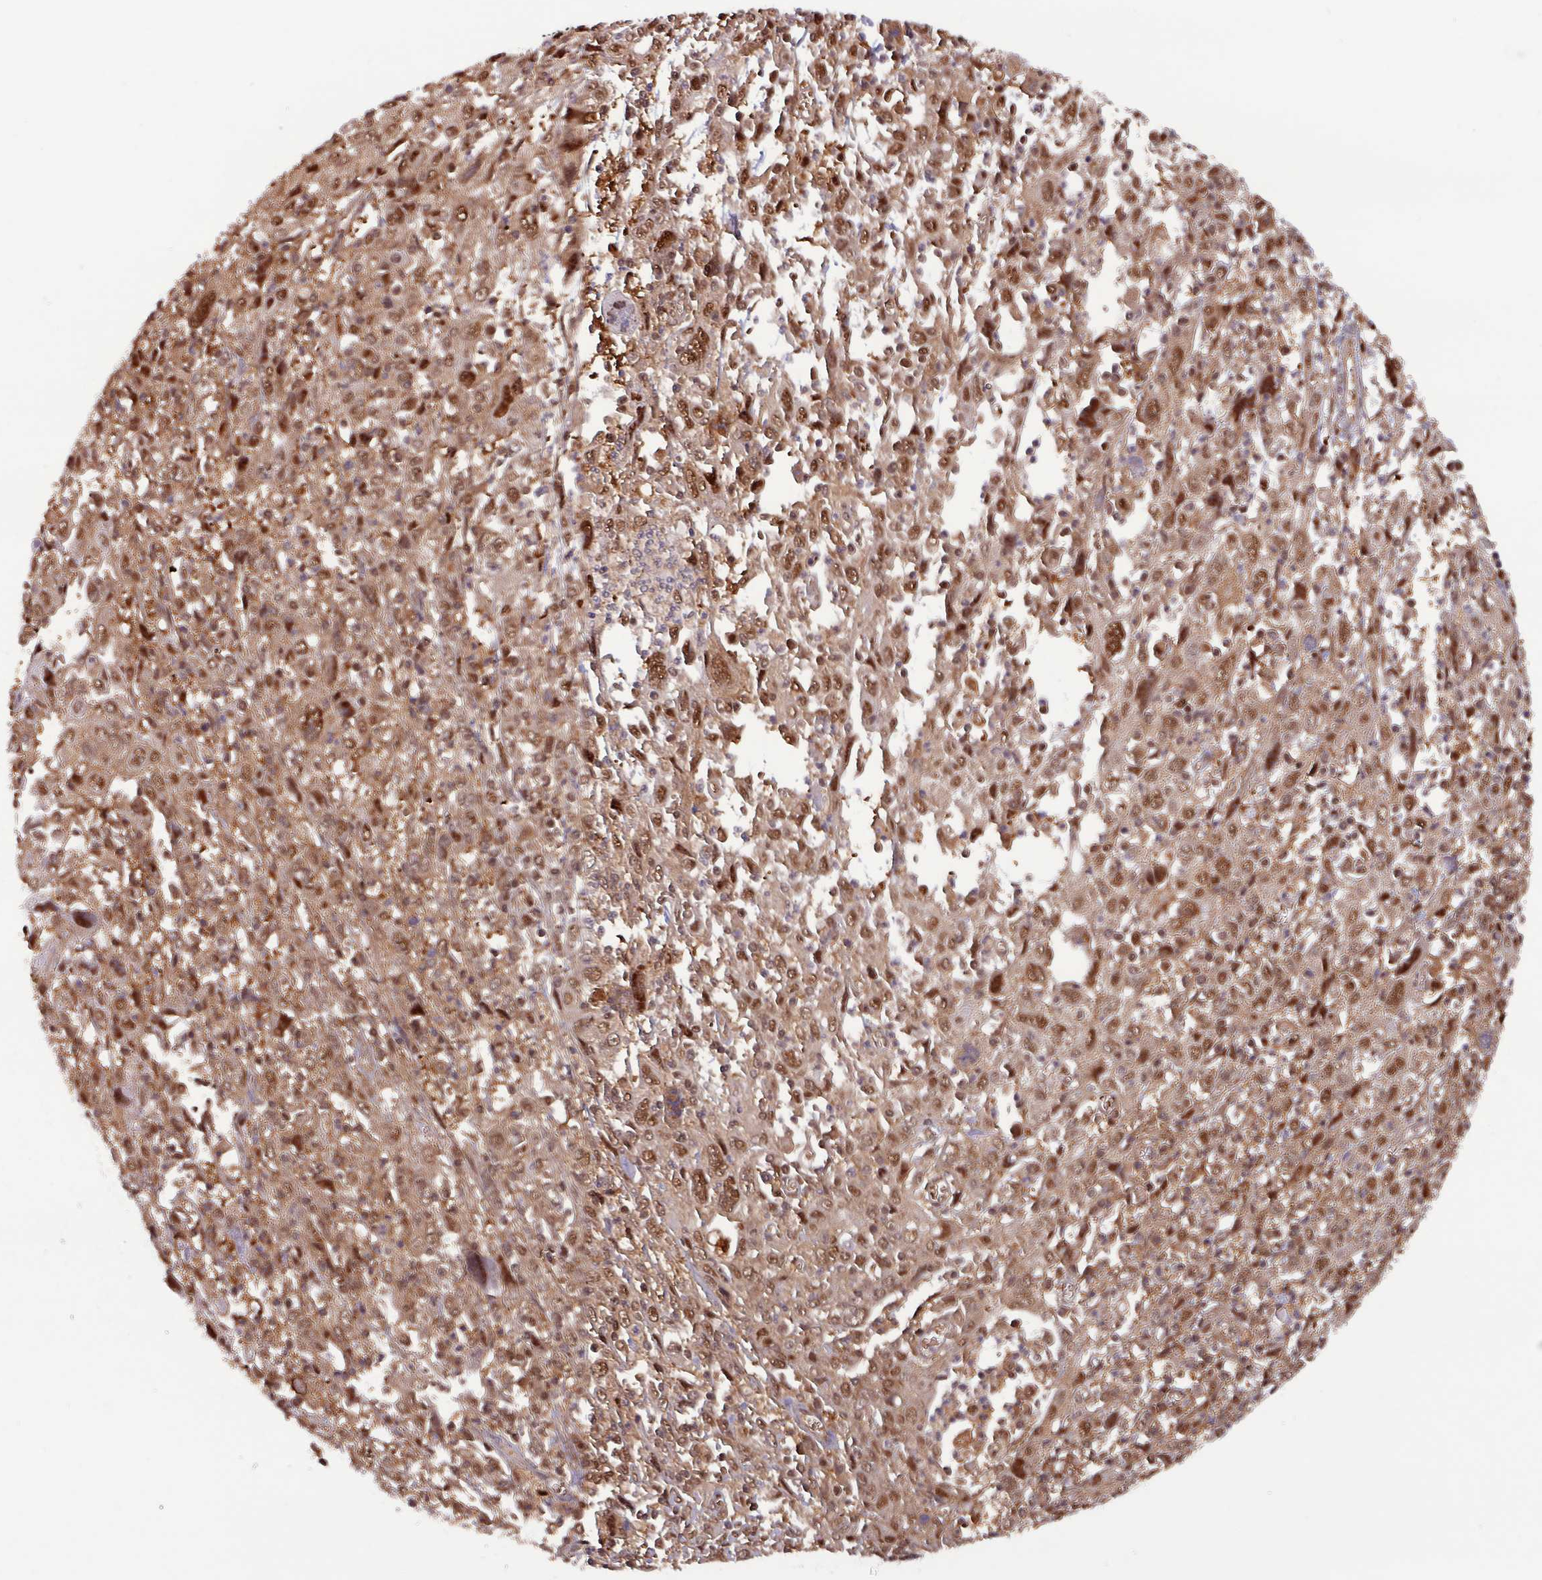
{"staining": {"intensity": "moderate", "quantity": ">75%", "location": "cytoplasmic/membranous,nuclear"}, "tissue": "cervical cancer", "cell_type": "Tumor cells", "image_type": "cancer", "snomed": [{"axis": "morphology", "description": "Squamous cell carcinoma, NOS"}, {"axis": "topography", "description": "Cervix"}], "caption": "Cervical cancer stained with a brown dye displays moderate cytoplasmic/membranous and nuclear positive staining in about >75% of tumor cells.", "gene": "PSMB8", "patient": {"sex": "female", "age": 46}}